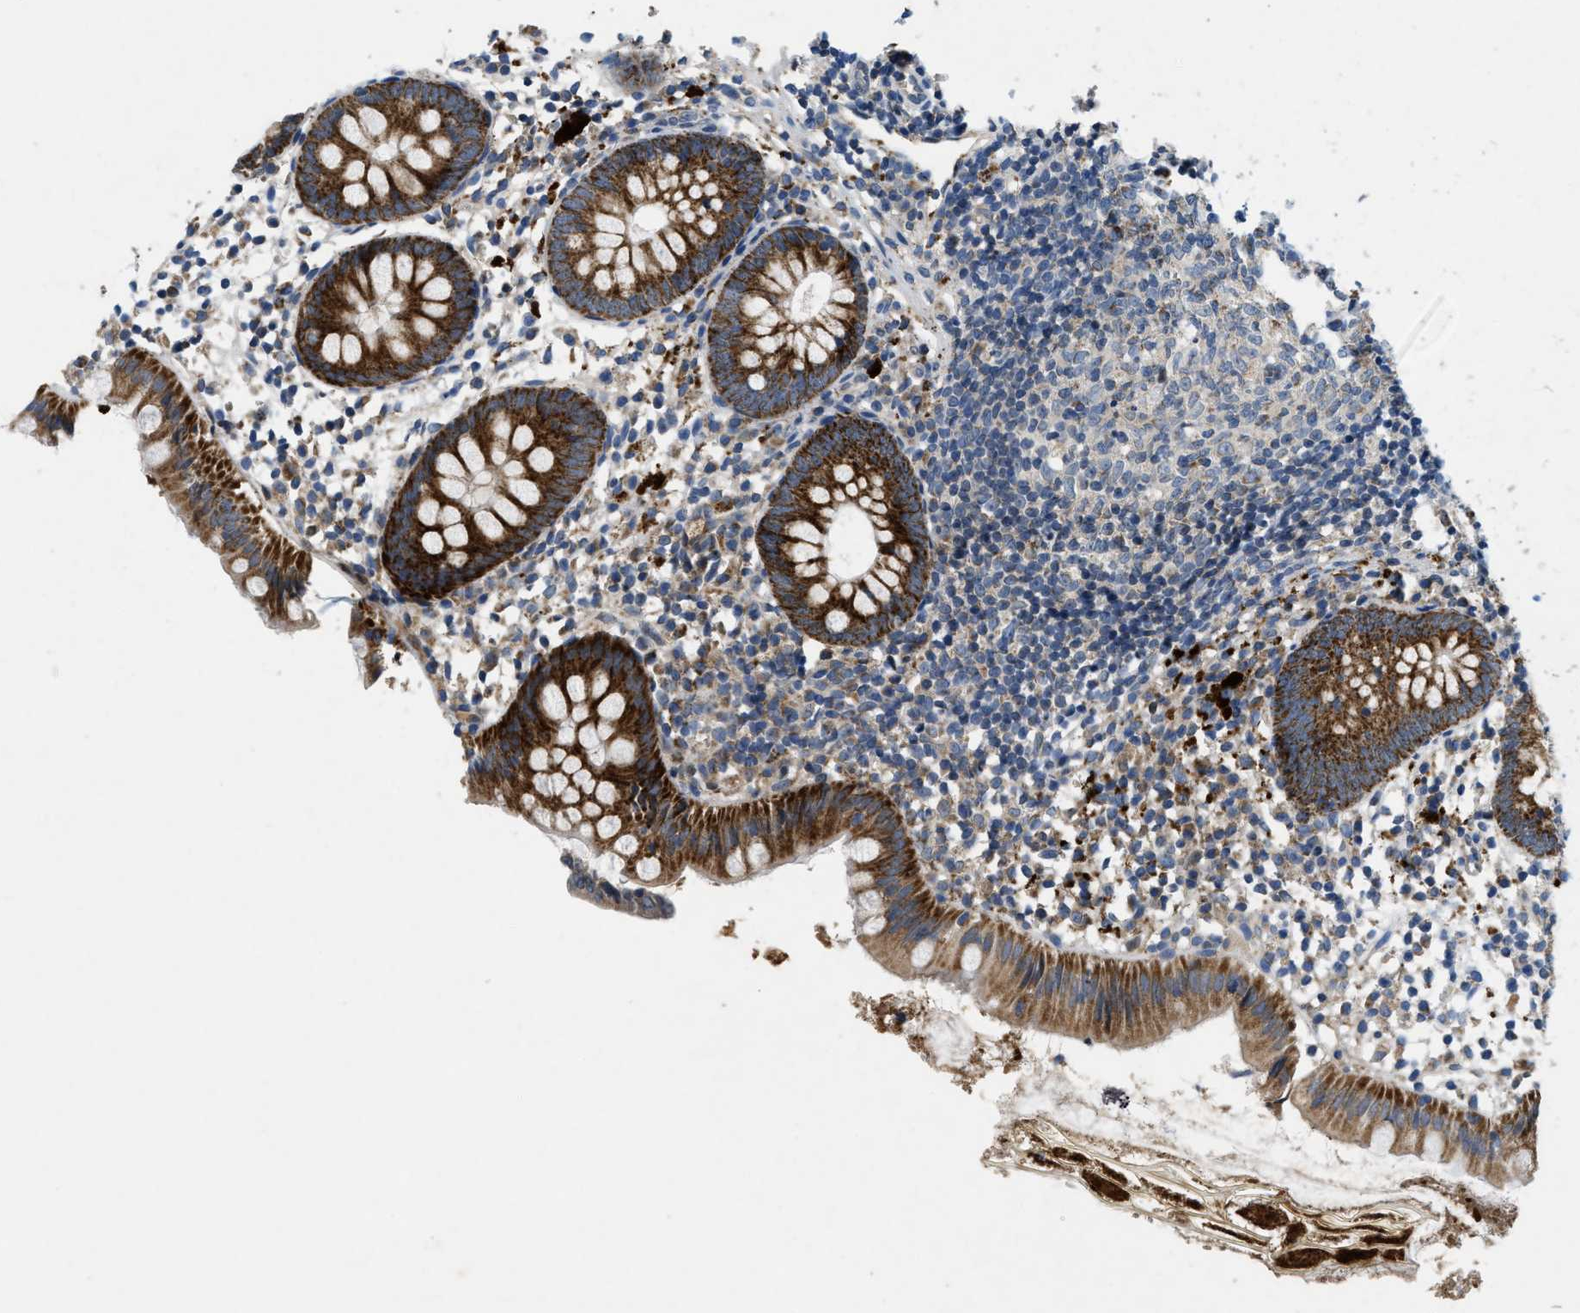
{"staining": {"intensity": "strong", "quantity": ">75%", "location": "cytoplasmic/membranous"}, "tissue": "appendix", "cell_type": "Glandular cells", "image_type": "normal", "snomed": [{"axis": "morphology", "description": "Normal tissue, NOS"}, {"axis": "topography", "description": "Appendix"}], "caption": "Immunohistochemical staining of benign appendix shows high levels of strong cytoplasmic/membranous positivity in about >75% of glandular cells.", "gene": "PNKD", "patient": {"sex": "female", "age": 20}}